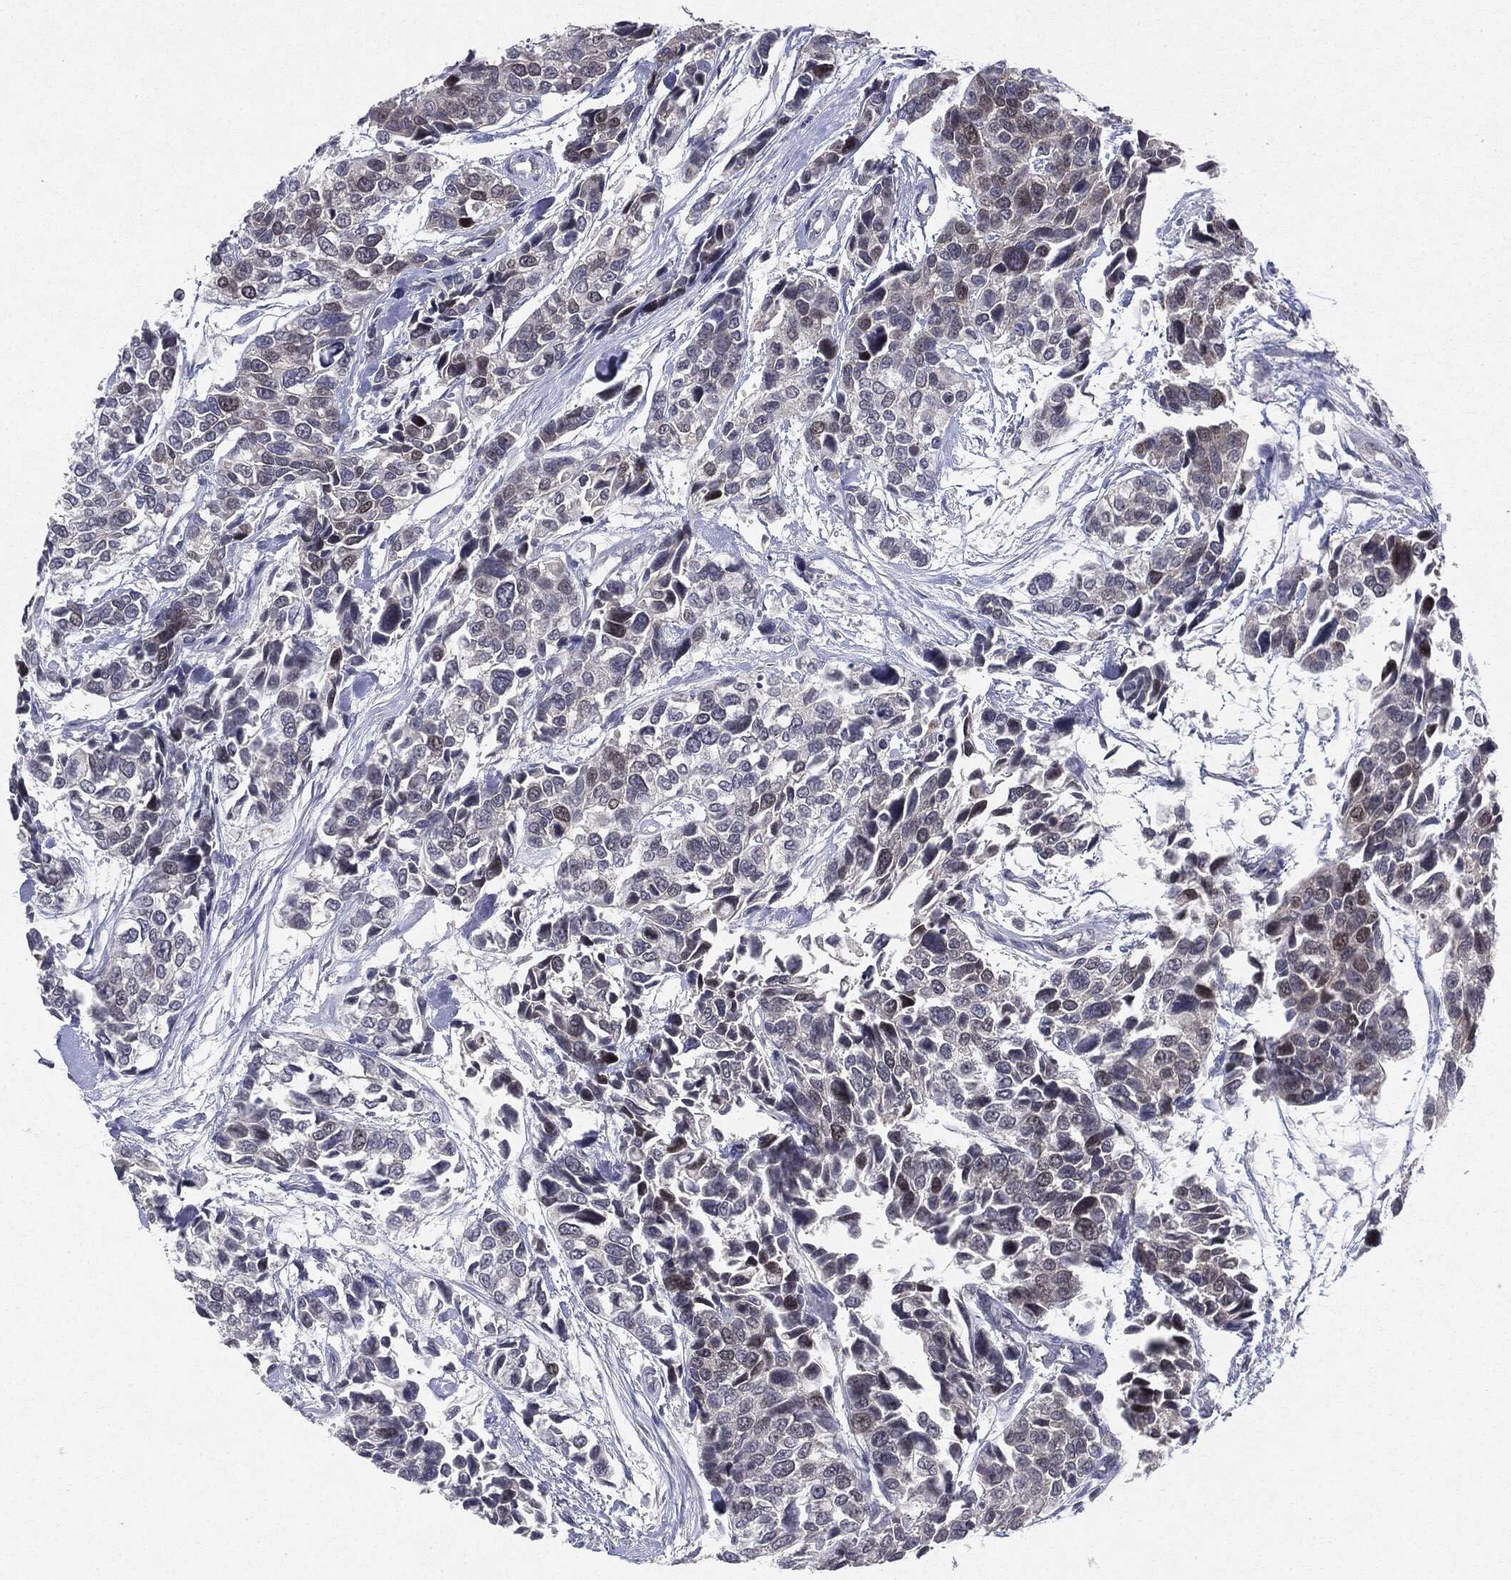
{"staining": {"intensity": "negative", "quantity": "none", "location": "none"}, "tissue": "urothelial cancer", "cell_type": "Tumor cells", "image_type": "cancer", "snomed": [{"axis": "morphology", "description": "Urothelial carcinoma, High grade"}, {"axis": "topography", "description": "Urinary bladder"}], "caption": "High power microscopy image of an immunohistochemistry (IHC) image of urothelial cancer, revealing no significant positivity in tumor cells.", "gene": "KIF2C", "patient": {"sex": "male", "age": 77}}